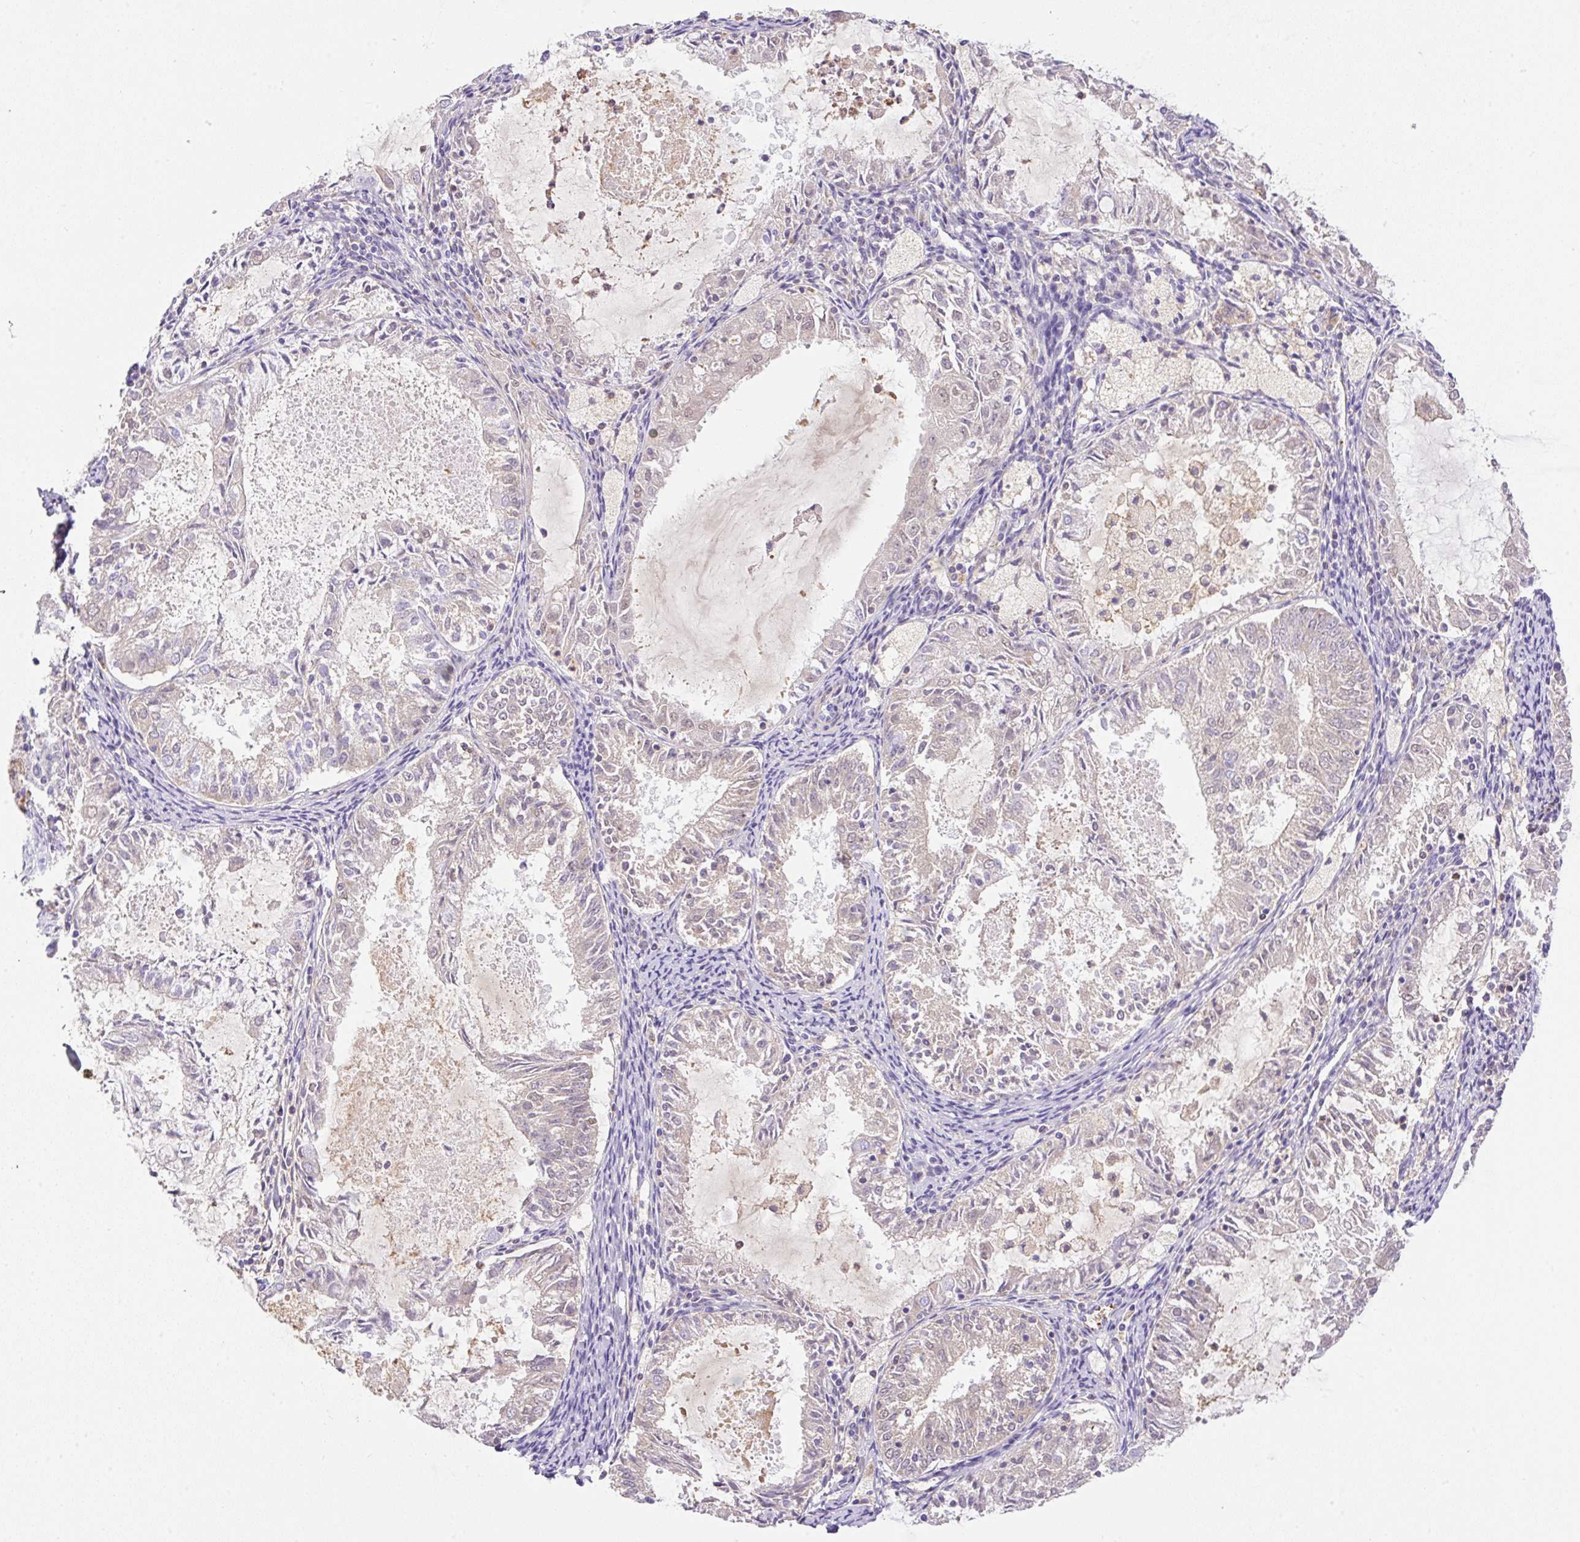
{"staining": {"intensity": "negative", "quantity": "none", "location": "none"}, "tissue": "endometrial cancer", "cell_type": "Tumor cells", "image_type": "cancer", "snomed": [{"axis": "morphology", "description": "Adenocarcinoma, NOS"}, {"axis": "topography", "description": "Endometrium"}], "caption": "IHC photomicrograph of human endometrial cancer (adenocarcinoma) stained for a protein (brown), which exhibits no expression in tumor cells.", "gene": "TDRD15", "patient": {"sex": "female", "age": 57}}